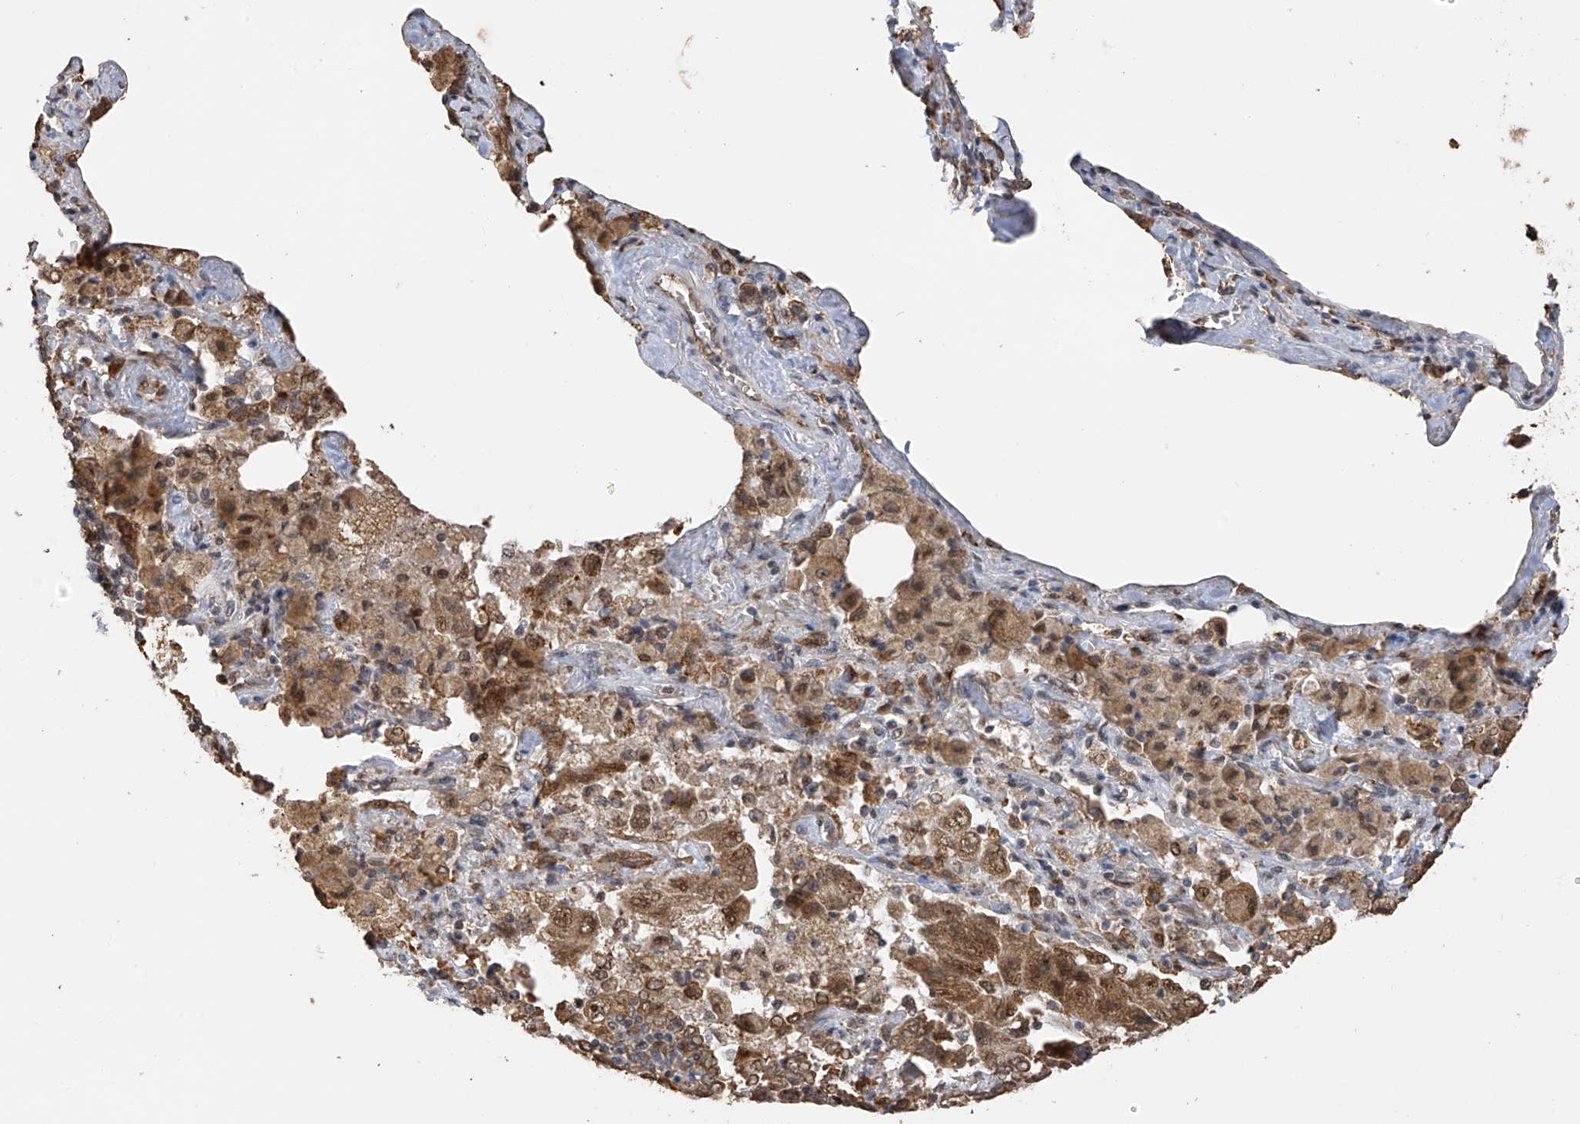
{"staining": {"intensity": "moderate", "quantity": ">75%", "location": "cytoplasmic/membranous,nuclear"}, "tissue": "lung cancer", "cell_type": "Tumor cells", "image_type": "cancer", "snomed": [{"axis": "morphology", "description": "Adenocarcinoma, NOS"}, {"axis": "topography", "description": "Lung"}], "caption": "Immunohistochemical staining of lung cancer (adenocarcinoma) exhibits medium levels of moderate cytoplasmic/membranous and nuclear expression in about >75% of tumor cells.", "gene": "ERLEC1", "patient": {"sex": "female", "age": 51}}